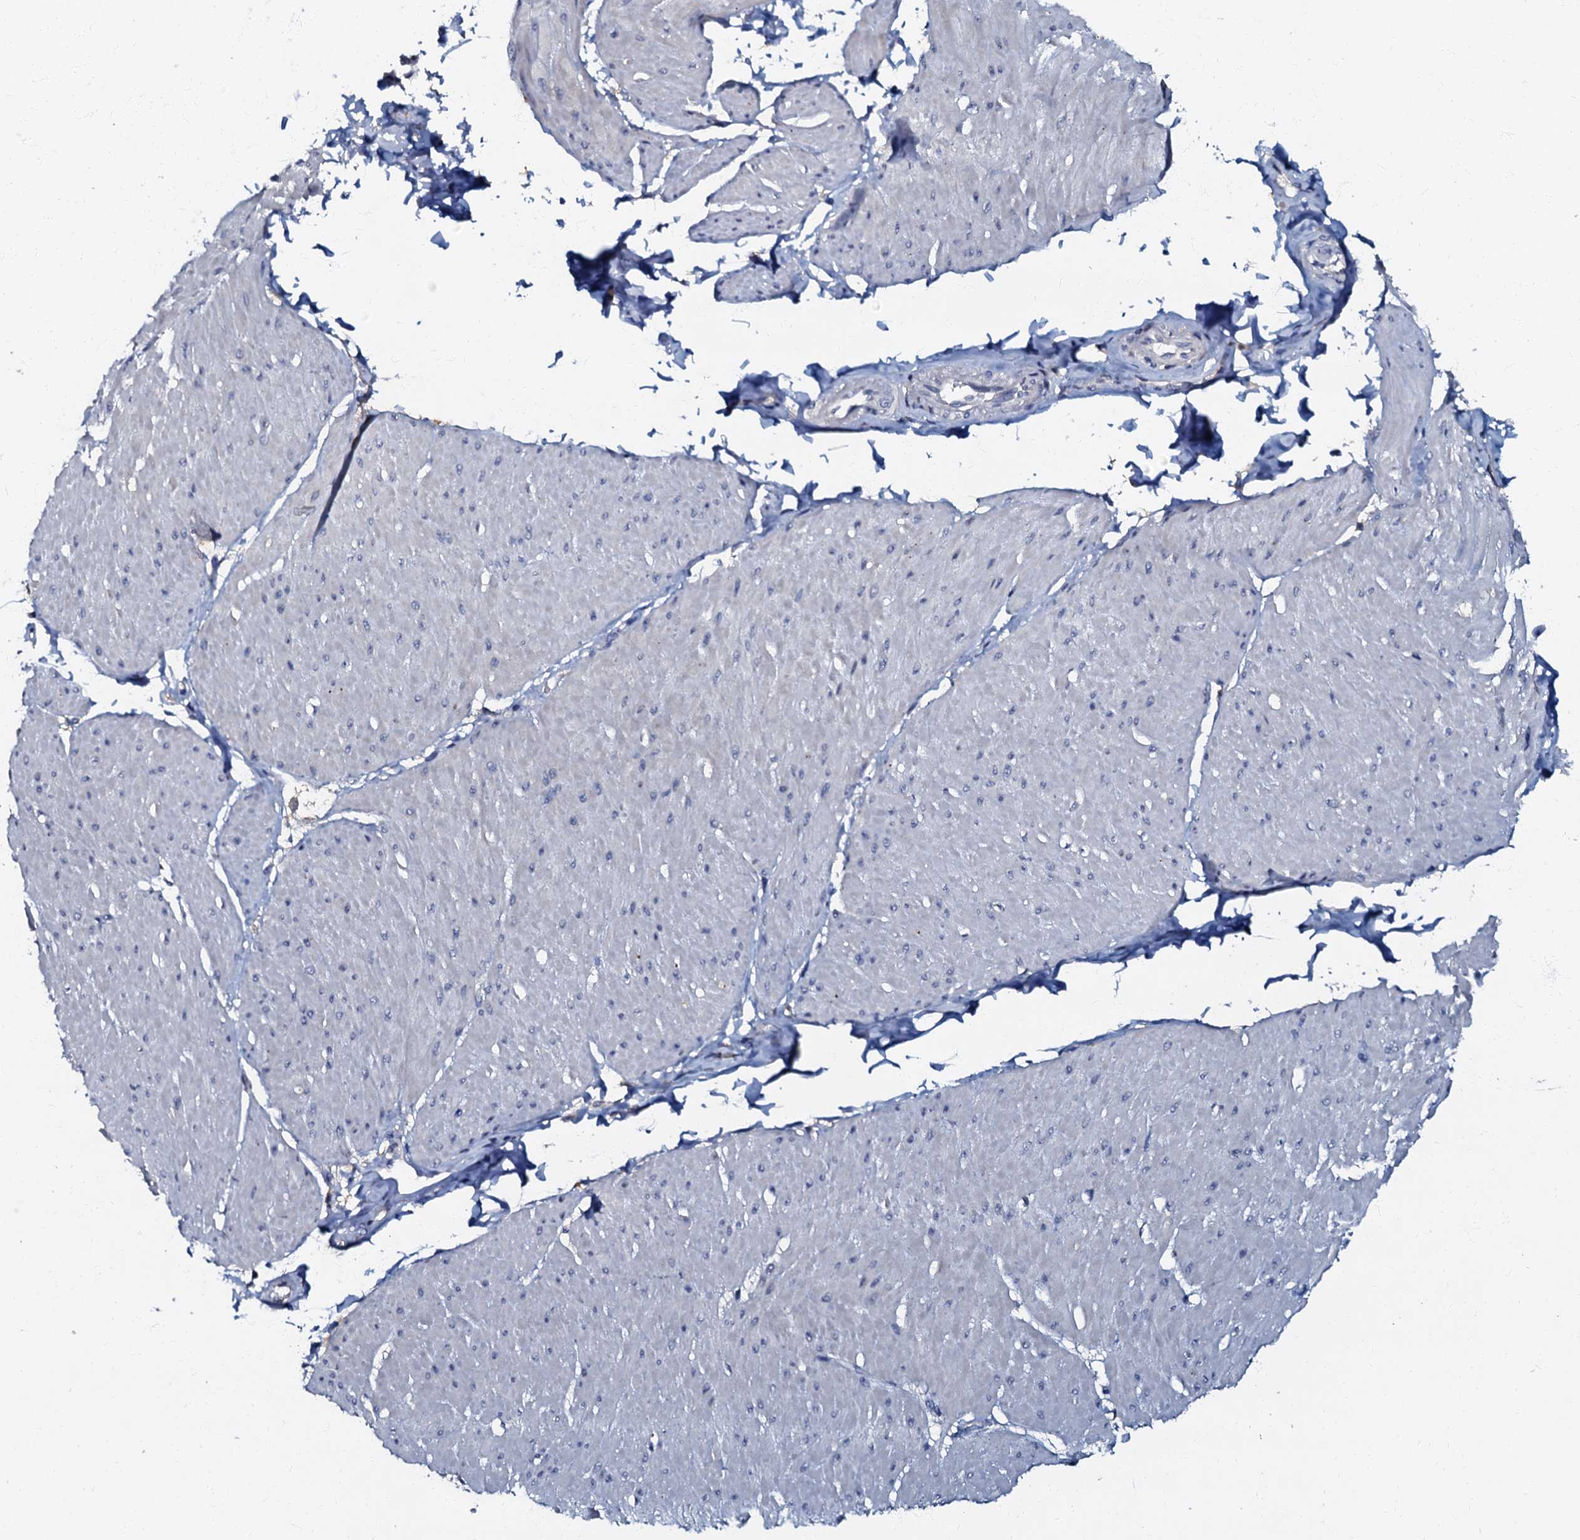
{"staining": {"intensity": "negative", "quantity": "none", "location": "none"}, "tissue": "smooth muscle", "cell_type": "Smooth muscle cells", "image_type": "normal", "snomed": [{"axis": "morphology", "description": "Urothelial carcinoma, High grade"}, {"axis": "topography", "description": "Urinary bladder"}], "caption": "DAB (3,3'-diaminobenzidine) immunohistochemical staining of unremarkable human smooth muscle reveals no significant positivity in smooth muscle cells.", "gene": "OLAH", "patient": {"sex": "male", "age": 46}}